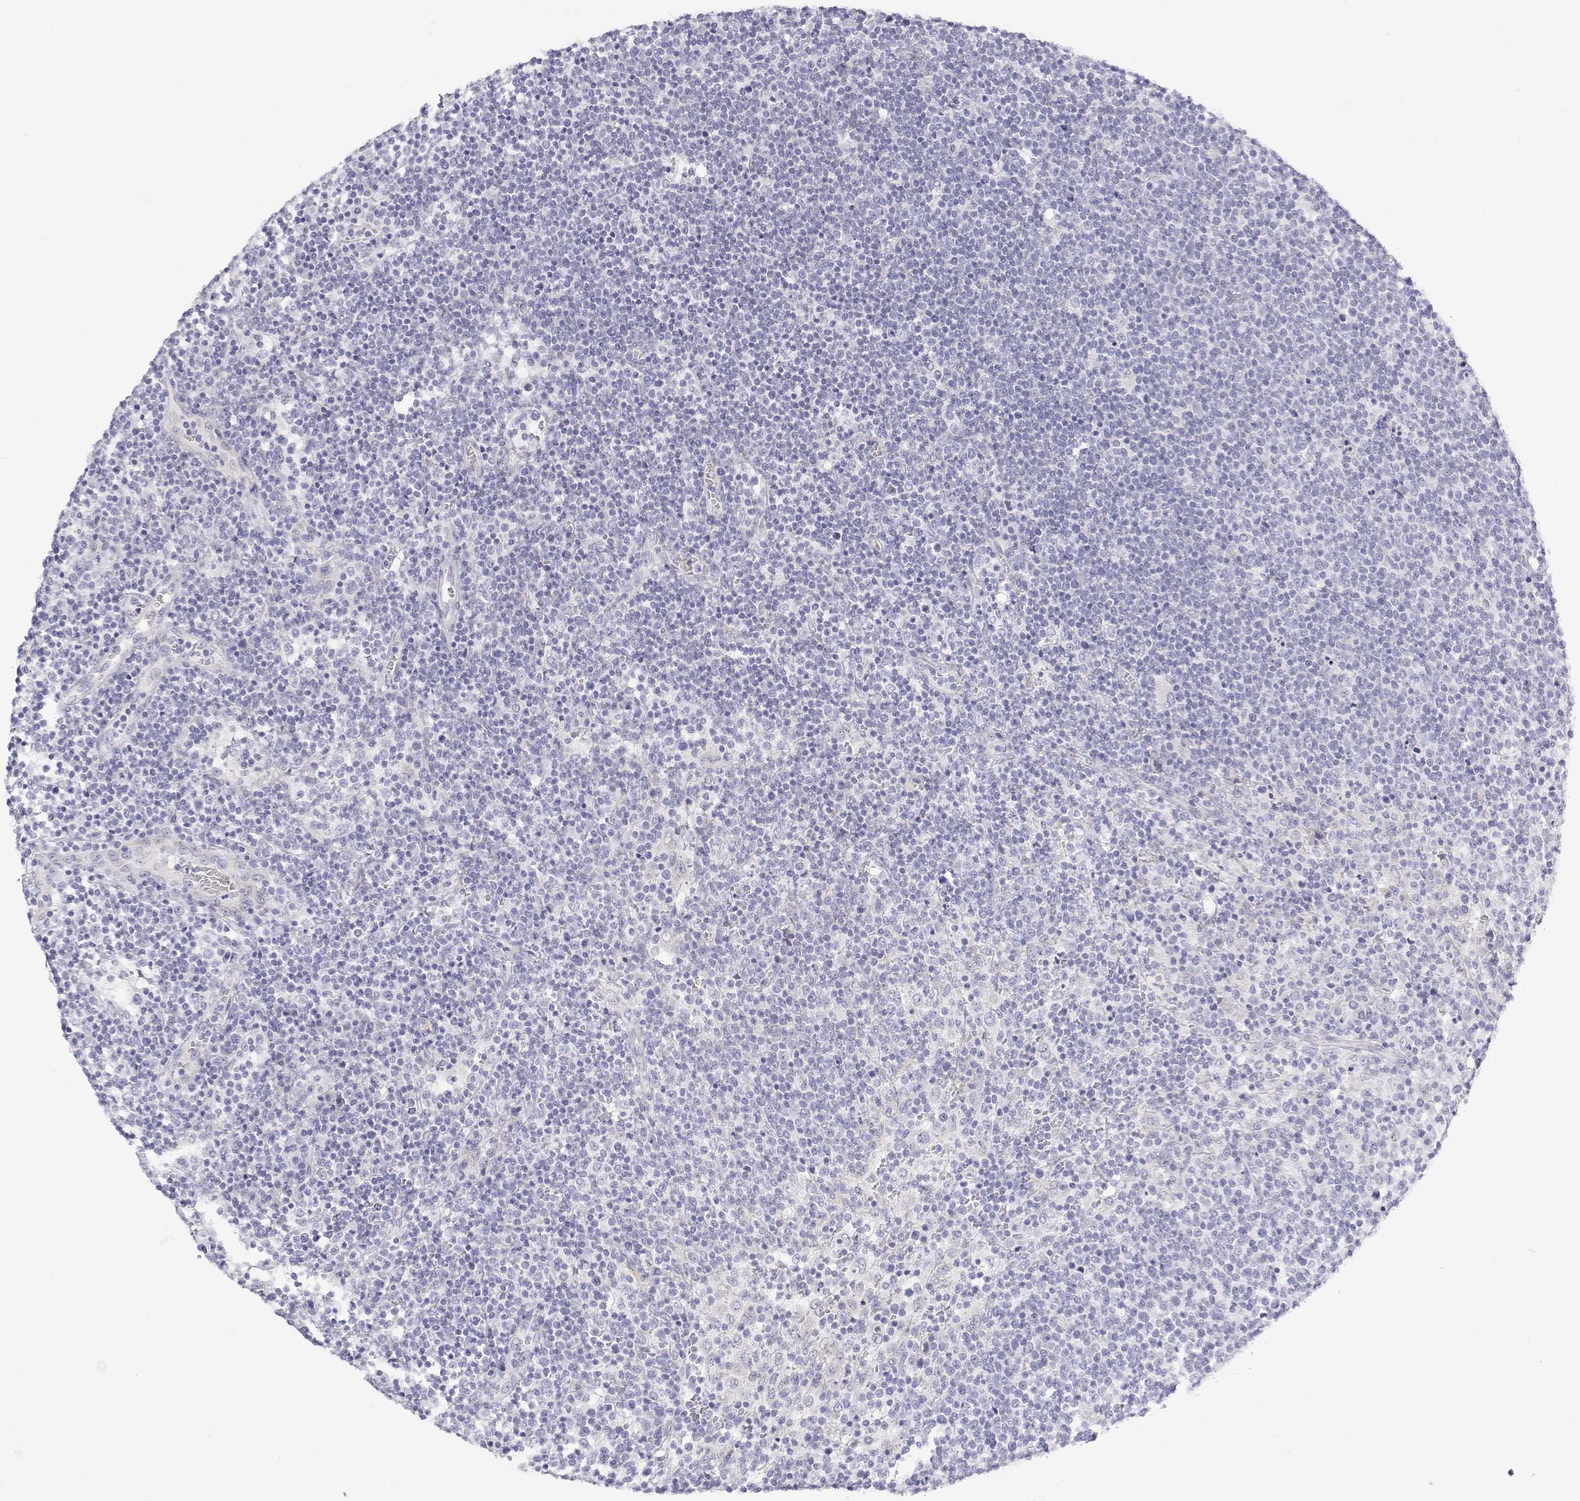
{"staining": {"intensity": "negative", "quantity": "none", "location": "none"}, "tissue": "lymphoma", "cell_type": "Tumor cells", "image_type": "cancer", "snomed": [{"axis": "morphology", "description": "Malignant lymphoma, non-Hodgkin's type, High grade"}, {"axis": "topography", "description": "Lymph node"}], "caption": "High-grade malignant lymphoma, non-Hodgkin's type was stained to show a protein in brown. There is no significant staining in tumor cells. Nuclei are stained in blue.", "gene": "MISP", "patient": {"sex": "male", "age": 61}}